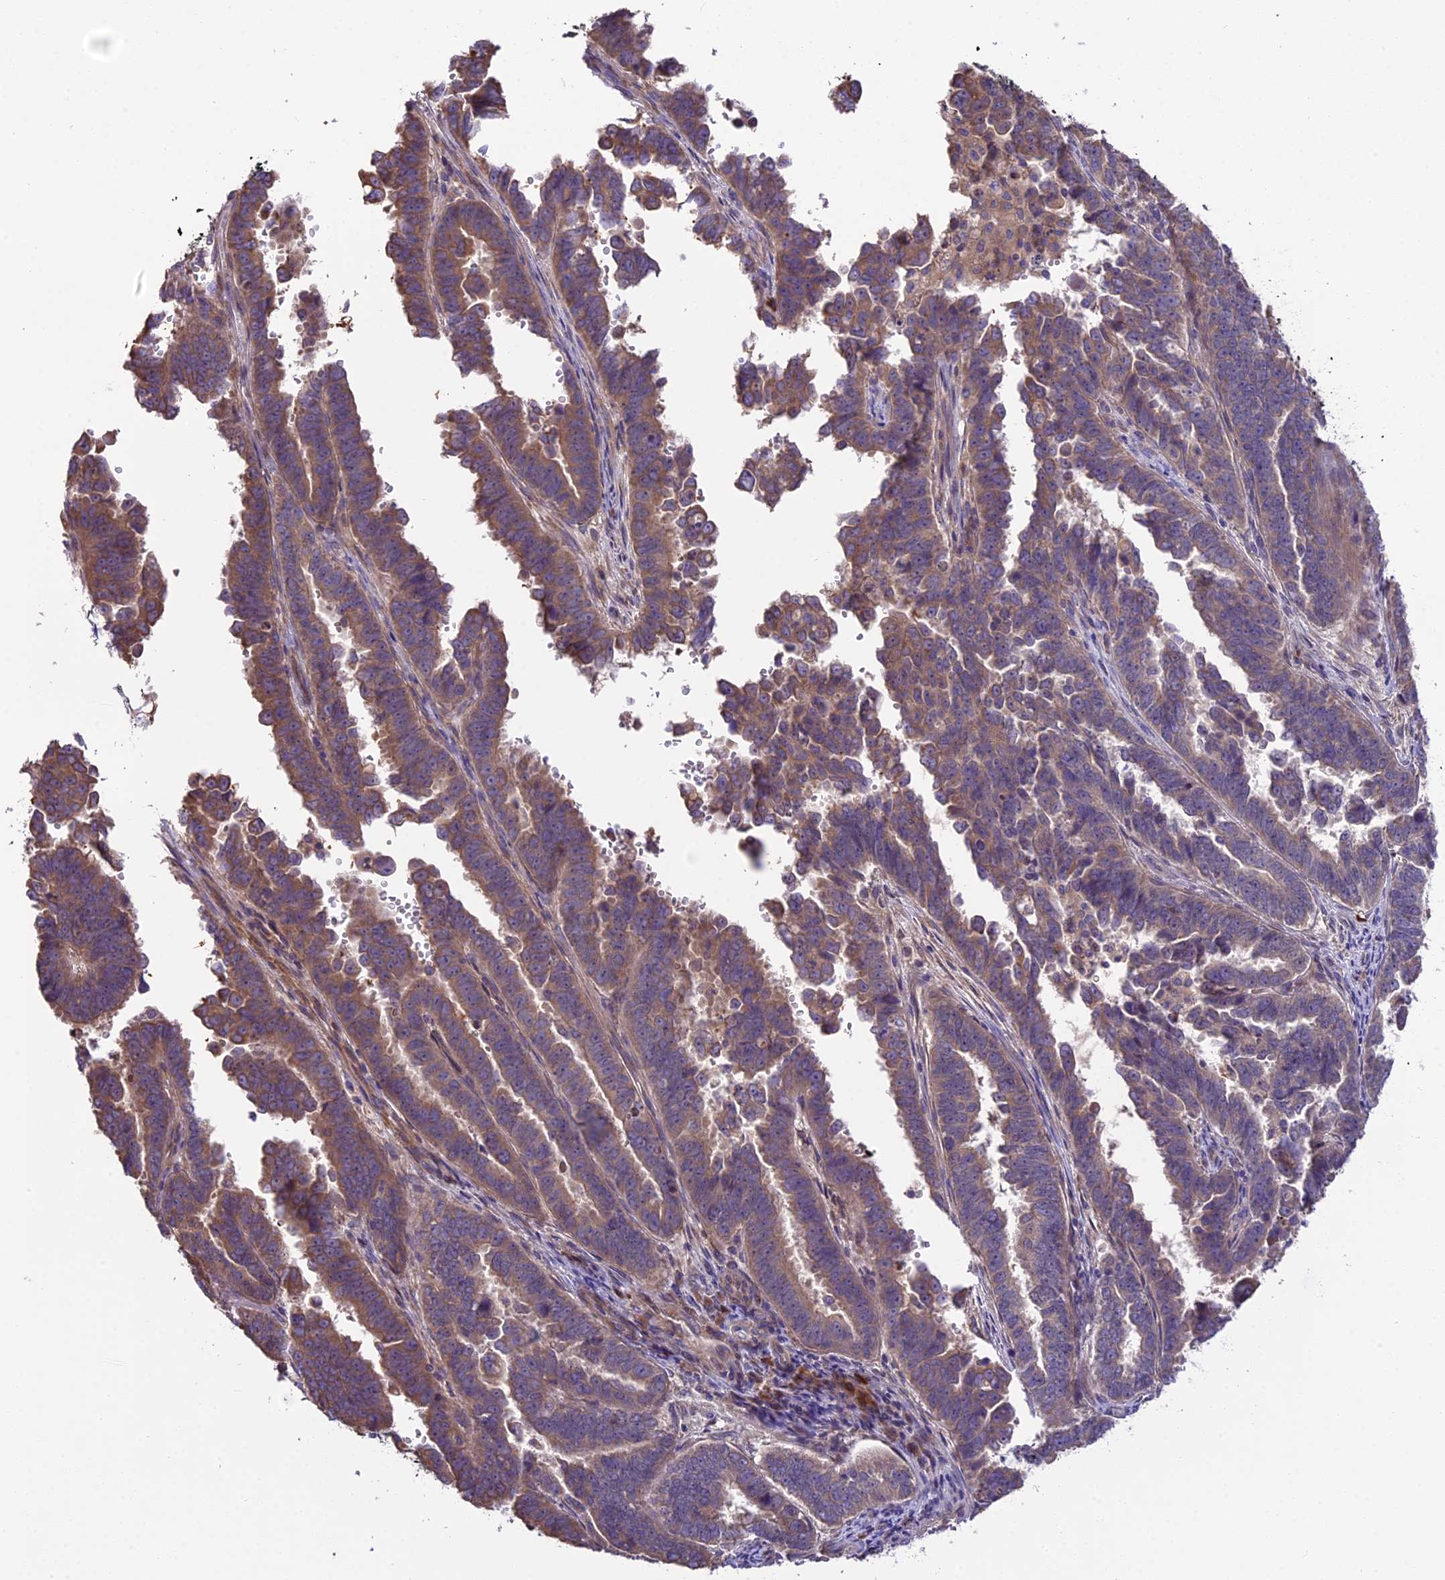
{"staining": {"intensity": "moderate", "quantity": ">75%", "location": "cytoplasmic/membranous"}, "tissue": "endometrial cancer", "cell_type": "Tumor cells", "image_type": "cancer", "snomed": [{"axis": "morphology", "description": "Adenocarcinoma, NOS"}, {"axis": "topography", "description": "Endometrium"}], "caption": "Immunohistochemistry (IHC) of human adenocarcinoma (endometrial) shows medium levels of moderate cytoplasmic/membranous positivity in about >75% of tumor cells.", "gene": "ABCC10", "patient": {"sex": "female", "age": 75}}